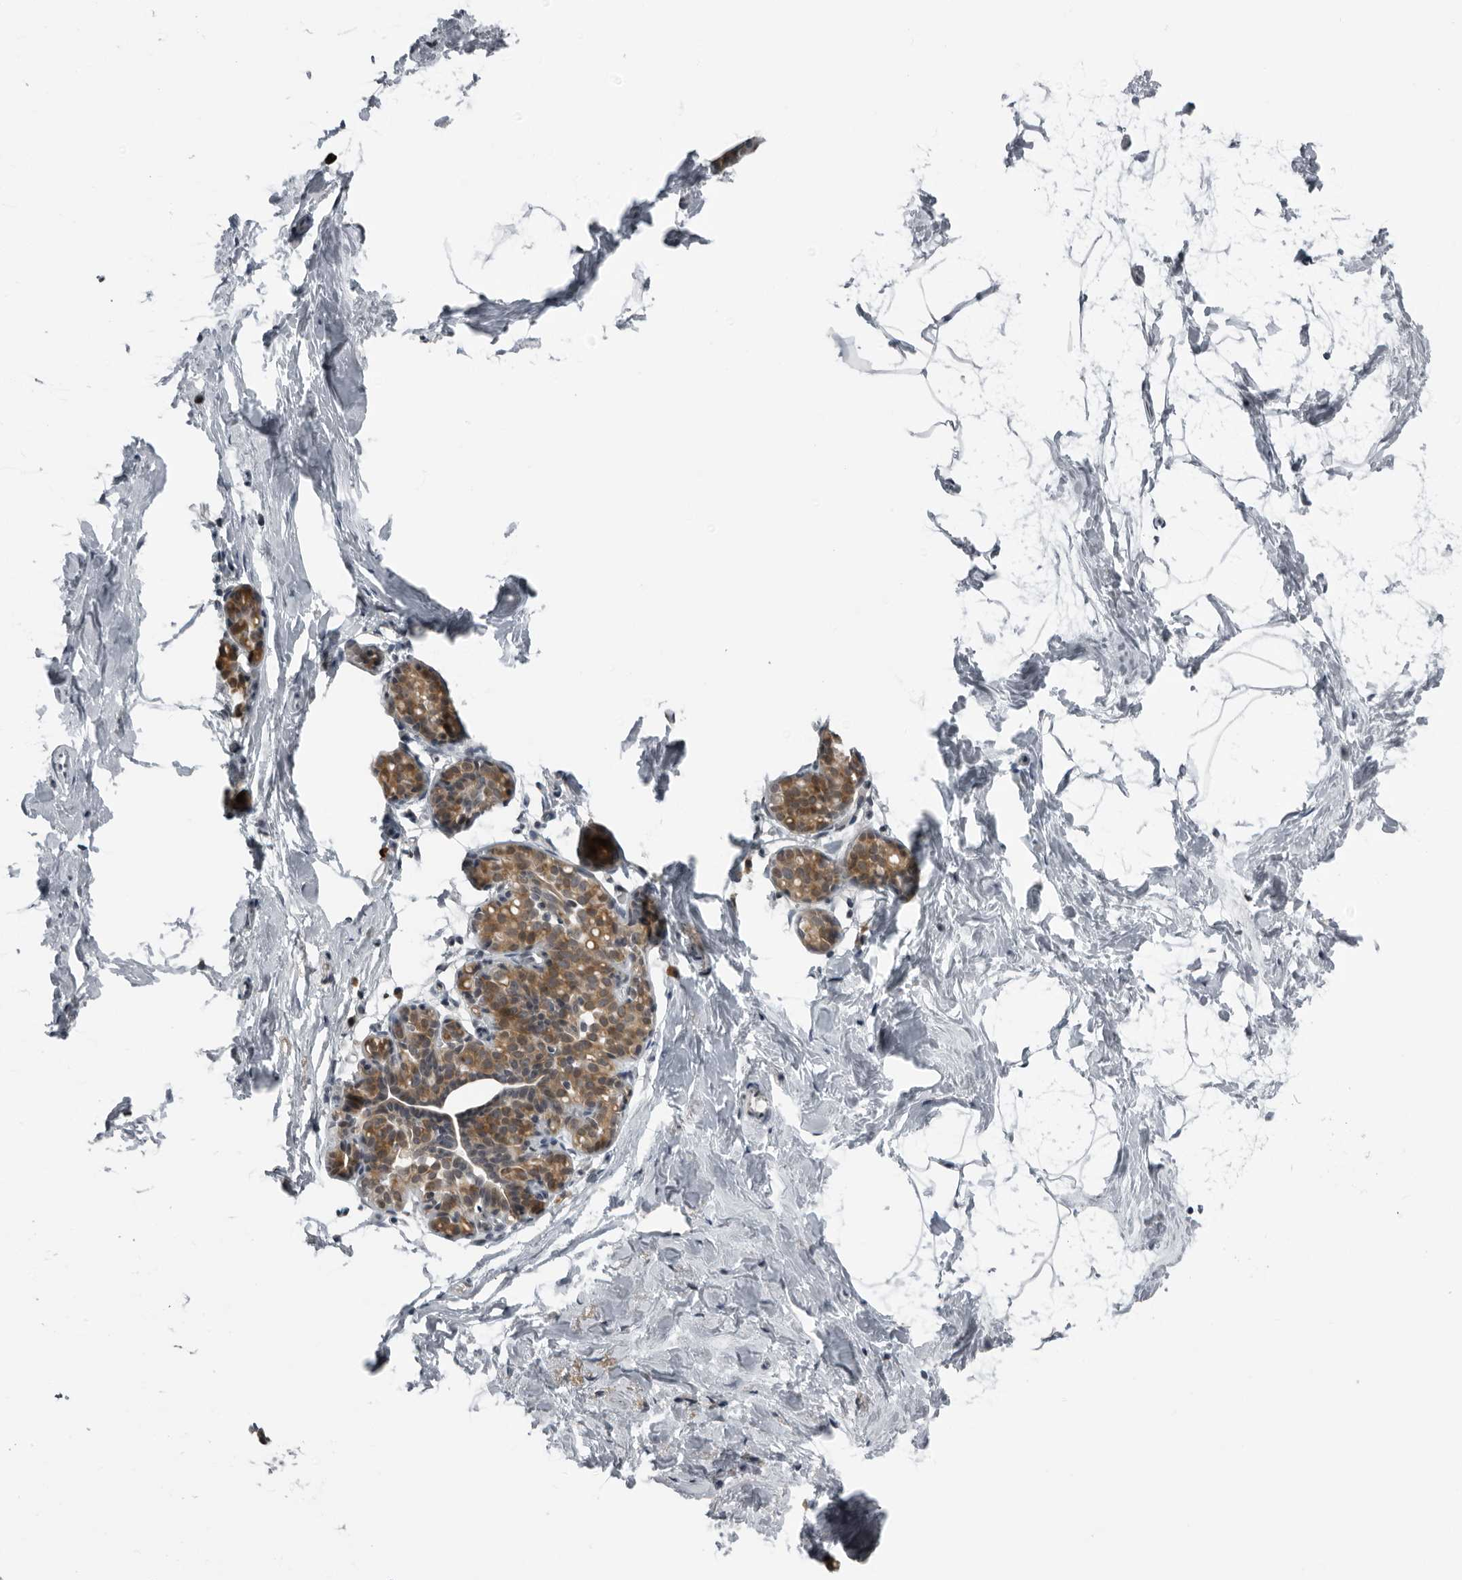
{"staining": {"intensity": "negative", "quantity": "none", "location": "none"}, "tissue": "breast", "cell_type": "Adipocytes", "image_type": "normal", "snomed": [{"axis": "morphology", "description": "Normal tissue, NOS"}, {"axis": "topography", "description": "Breast"}], "caption": "Immunohistochemistry (IHC) photomicrograph of benign breast stained for a protein (brown), which exhibits no staining in adipocytes. Brightfield microscopy of immunohistochemistry (IHC) stained with DAB (brown) and hematoxylin (blue), captured at high magnification.", "gene": "ALPK2", "patient": {"sex": "female", "age": 62}}